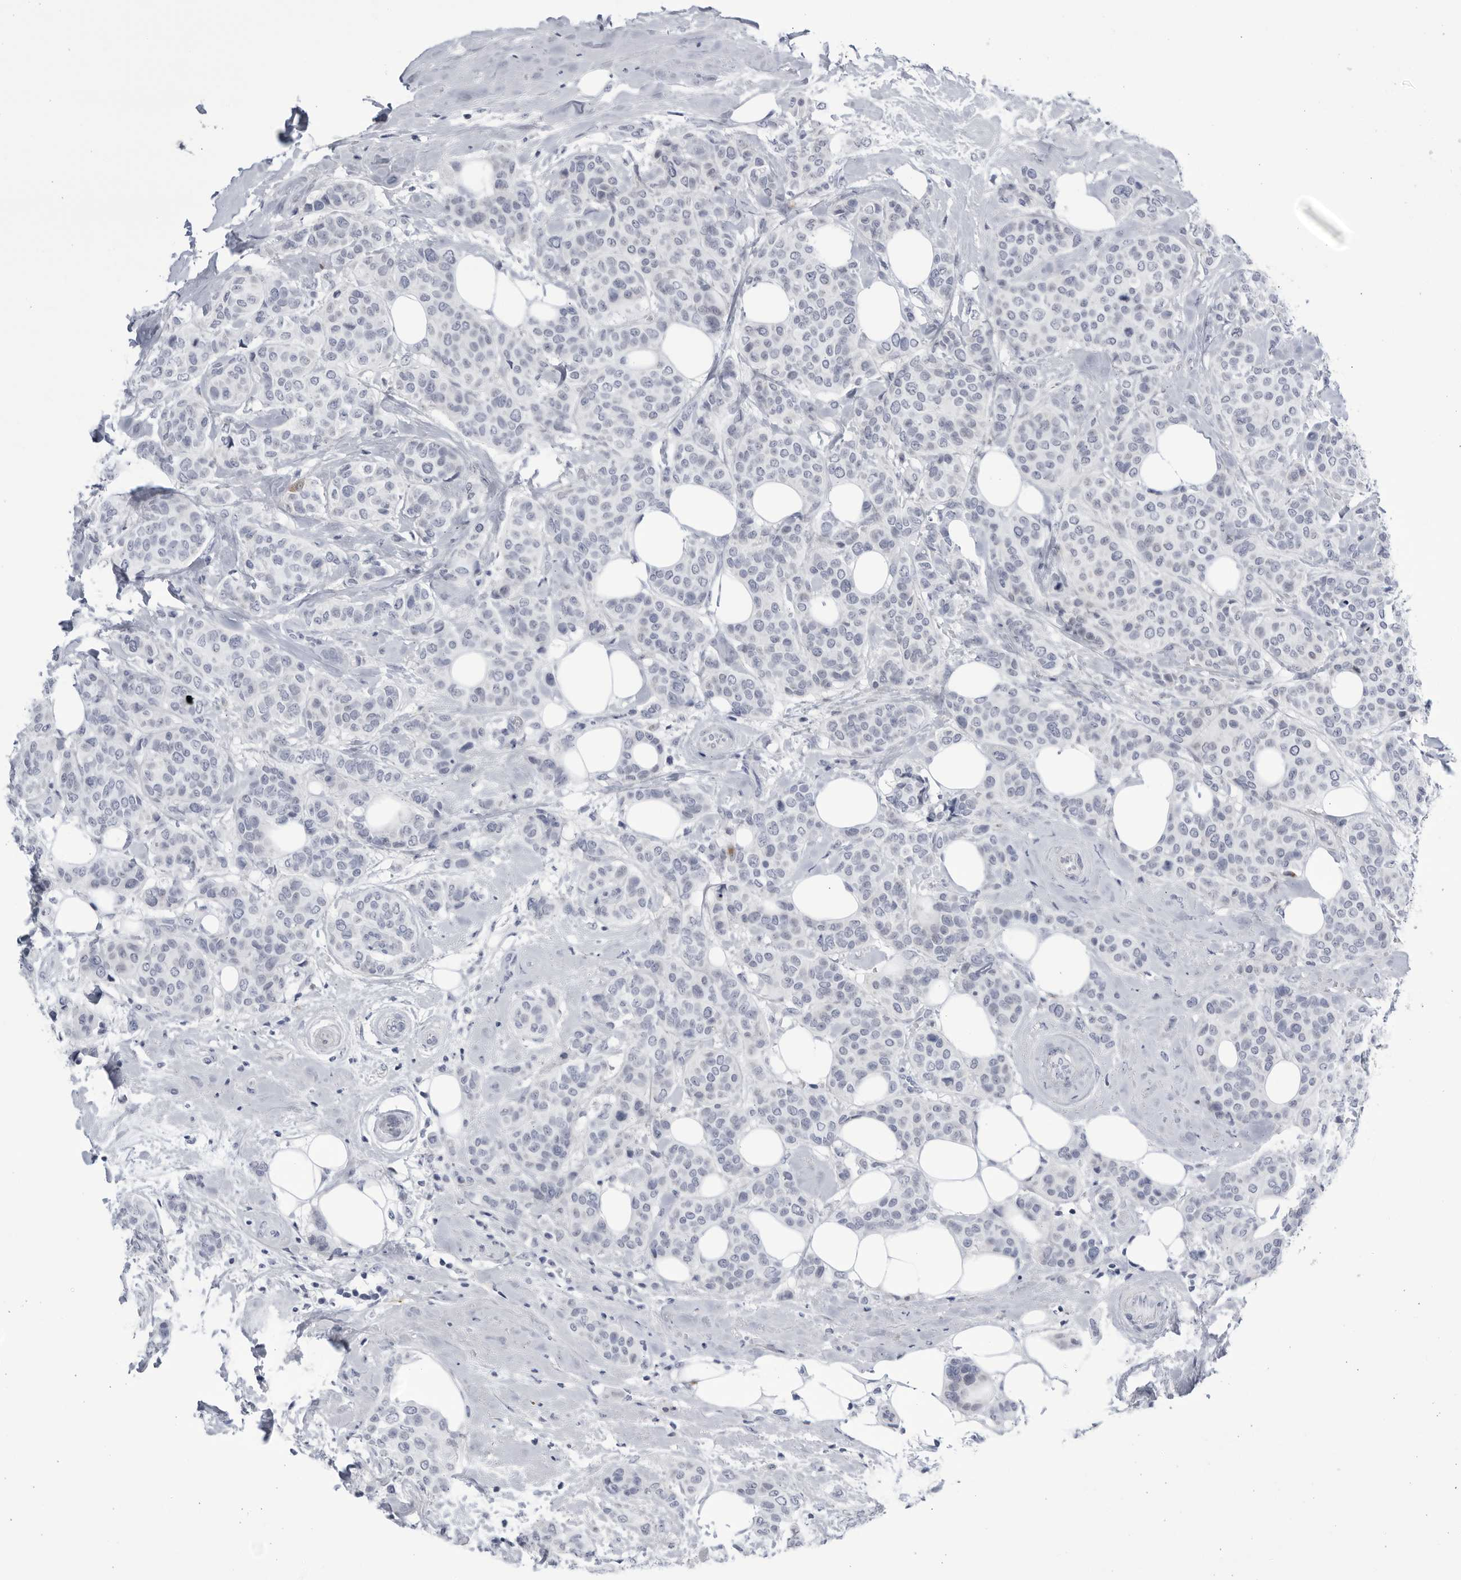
{"staining": {"intensity": "negative", "quantity": "none", "location": "none"}, "tissue": "breast cancer", "cell_type": "Tumor cells", "image_type": "cancer", "snomed": [{"axis": "morphology", "description": "Lobular carcinoma"}, {"axis": "topography", "description": "Breast"}], "caption": "An IHC micrograph of breast lobular carcinoma is shown. There is no staining in tumor cells of breast lobular carcinoma.", "gene": "CCDC181", "patient": {"sex": "female", "age": 51}}